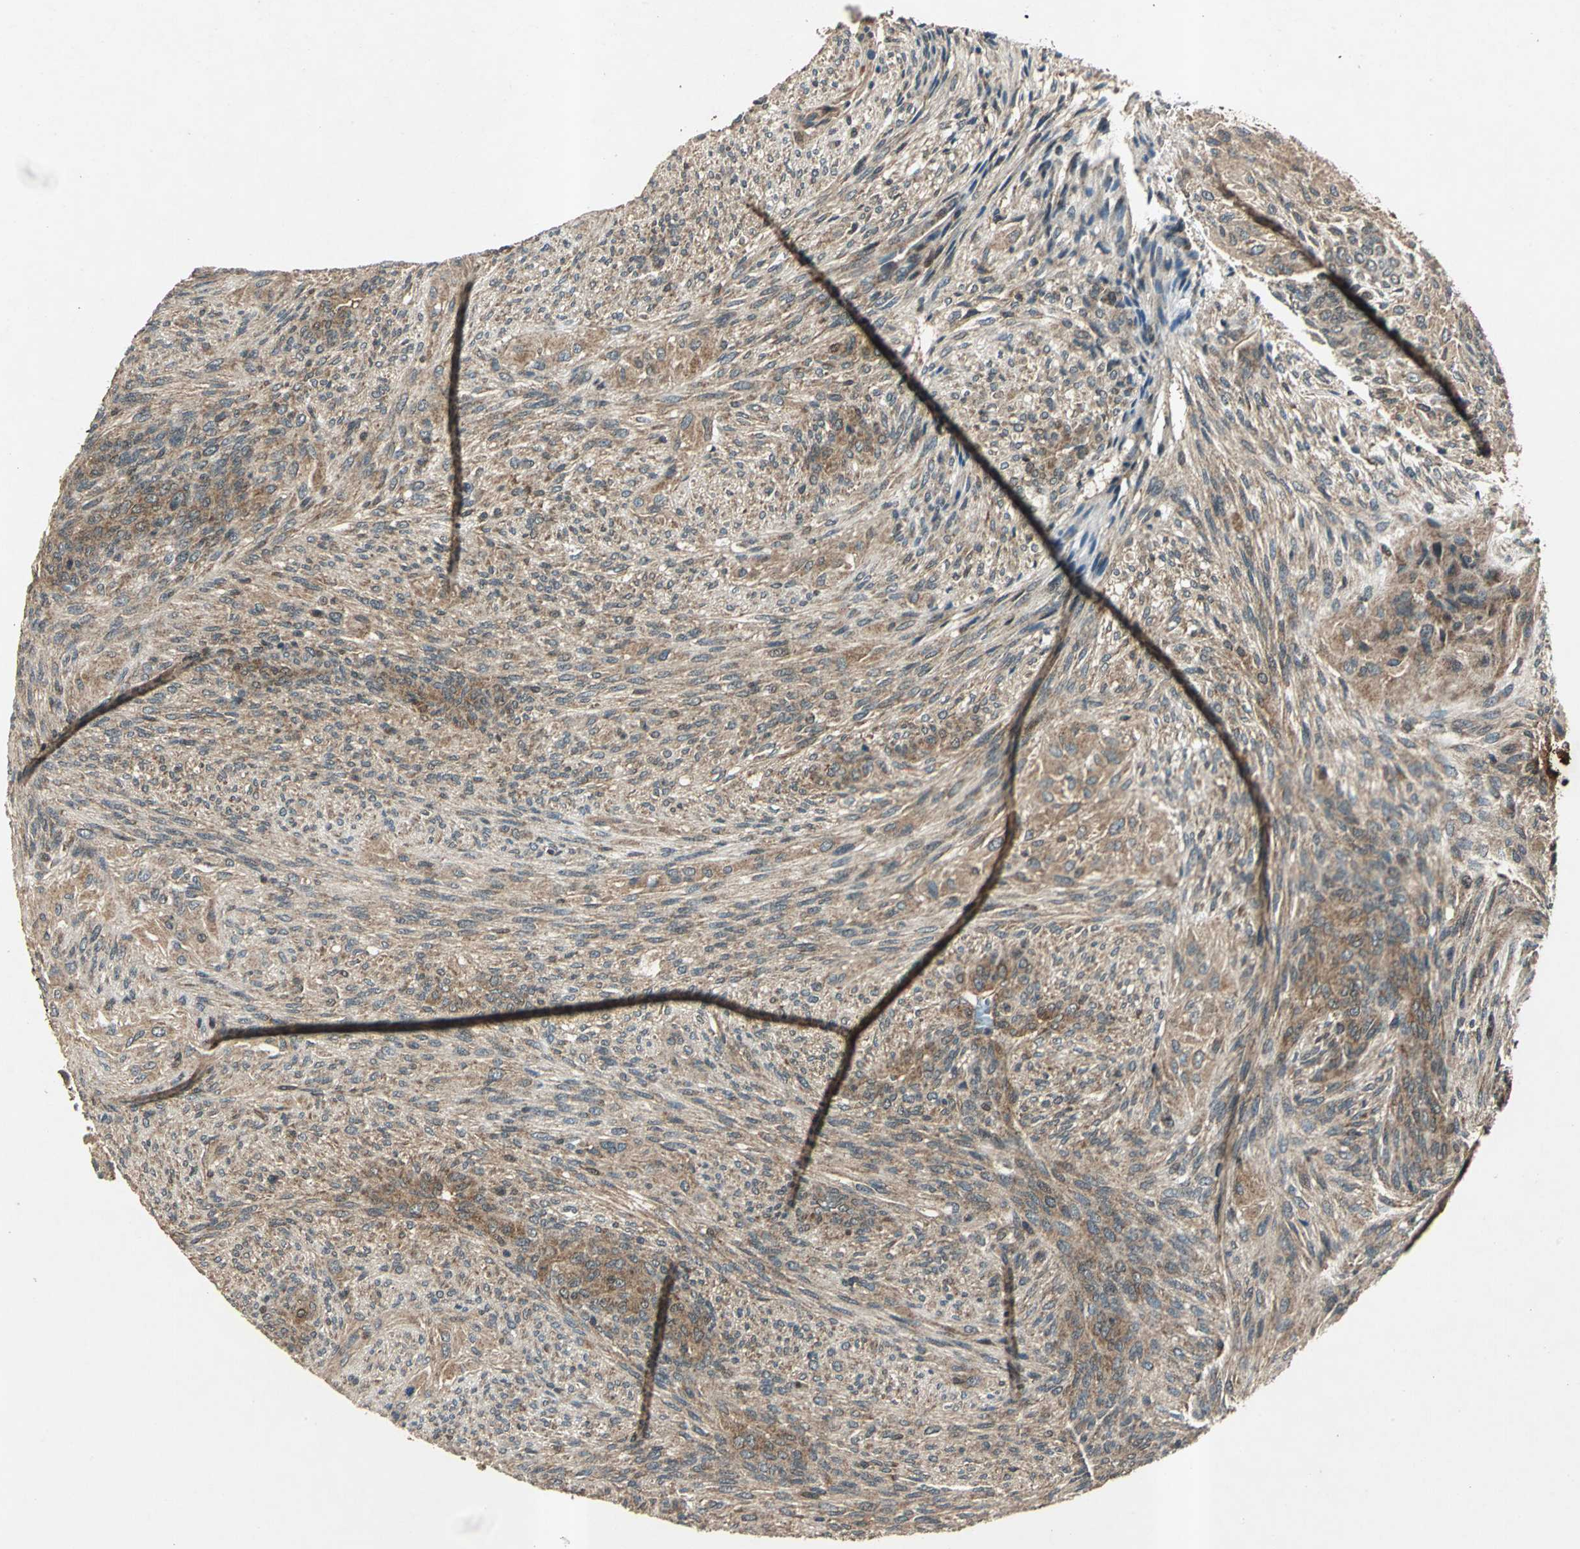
{"staining": {"intensity": "moderate", "quantity": ">75%", "location": "cytoplasmic/membranous"}, "tissue": "glioma", "cell_type": "Tumor cells", "image_type": "cancer", "snomed": [{"axis": "morphology", "description": "Glioma, malignant, High grade"}, {"axis": "topography", "description": "Cerebral cortex"}], "caption": "Glioma stained with a brown dye displays moderate cytoplasmic/membranous positive expression in about >75% of tumor cells.", "gene": "AHSA1", "patient": {"sex": "female", "age": 55}}